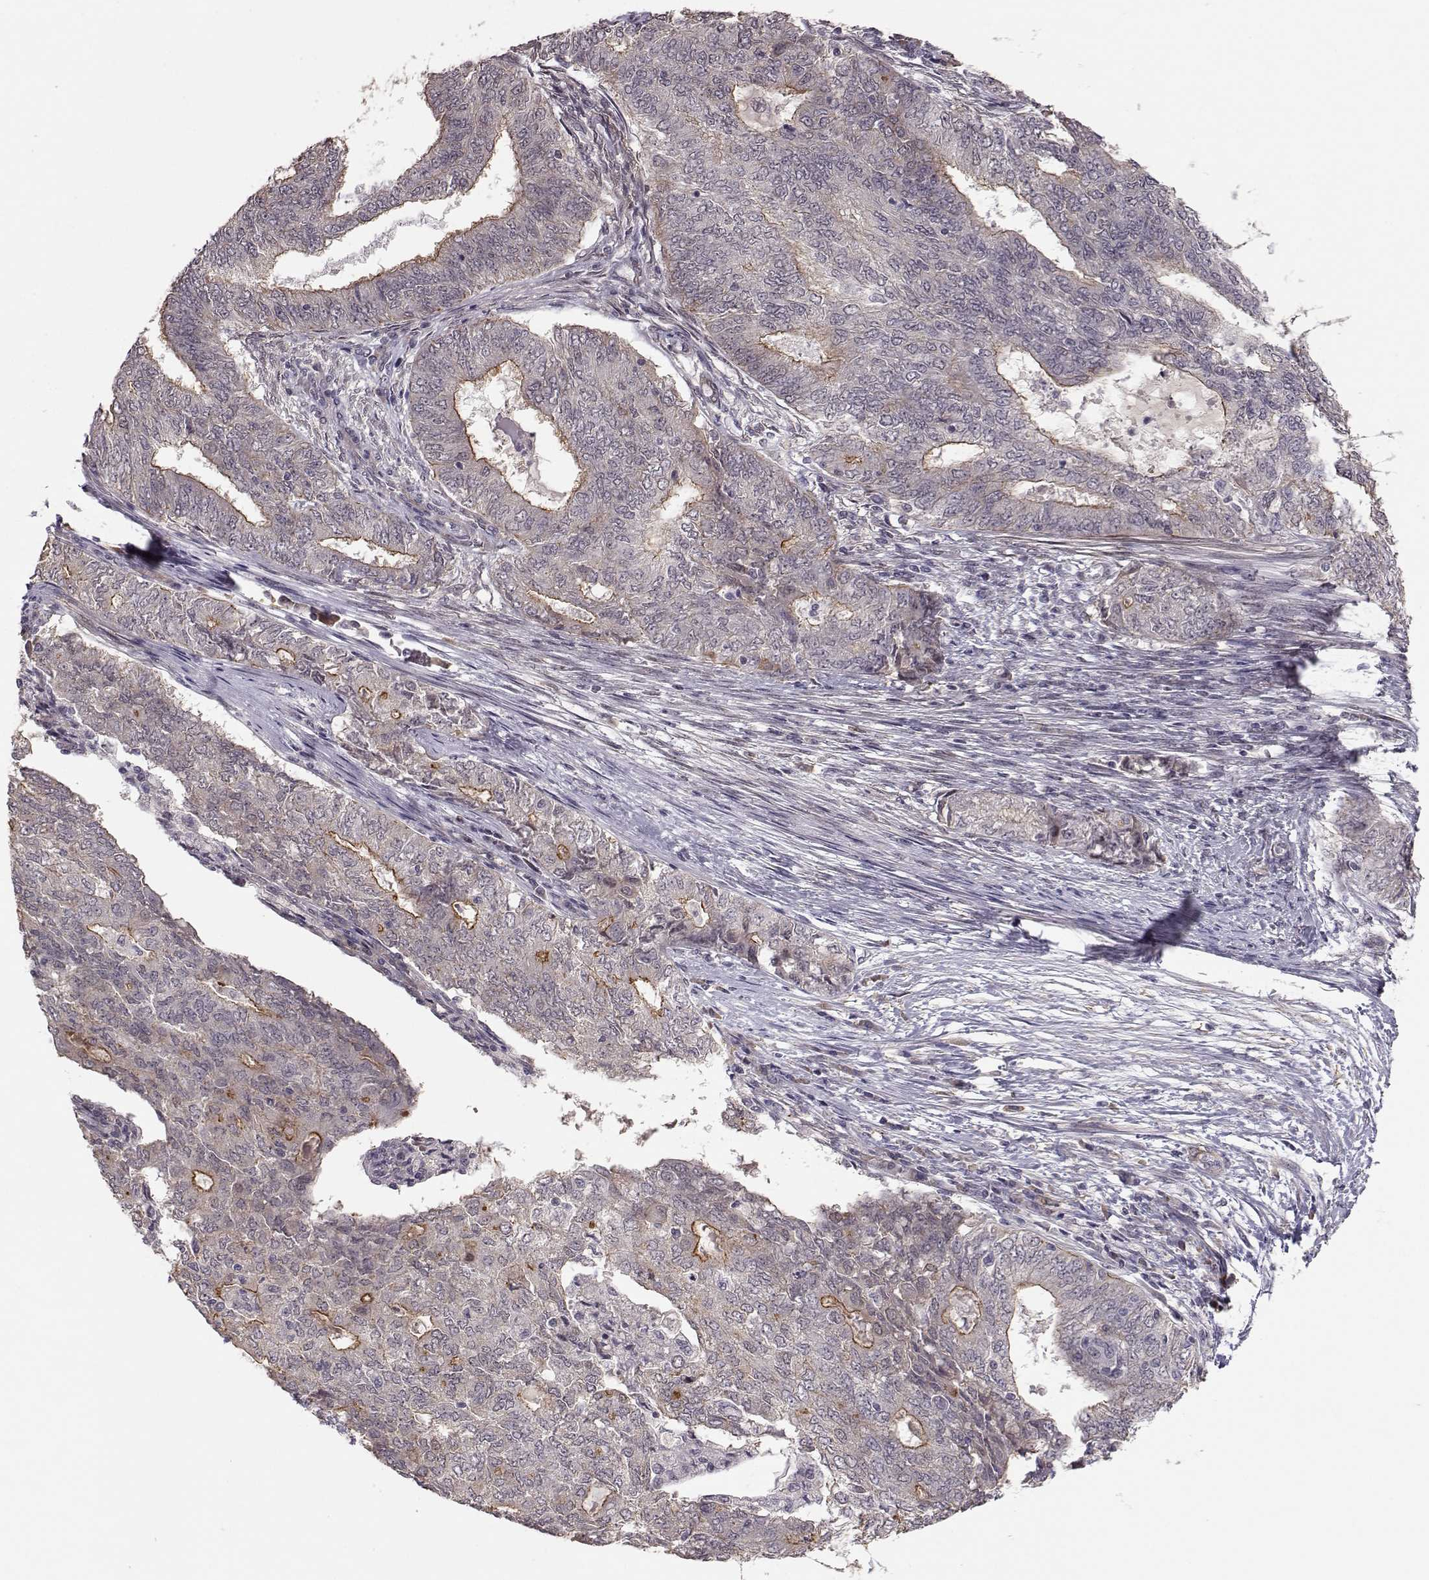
{"staining": {"intensity": "moderate", "quantity": "<25%", "location": "cytoplasmic/membranous"}, "tissue": "endometrial cancer", "cell_type": "Tumor cells", "image_type": "cancer", "snomed": [{"axis": "morphology", "description": "Adenocarcinoma, NOS"}, {"axis": "topography", "description": "Endometrium"}], "caption": "Immunohistochemical staining of human endometrial cancer shows moderate cytoplasmic/membranous protein positivity in approximately <25% of tumor cells.", "gene": "PLEKHG3", "patient": {"sex": "female", "age": 62}}